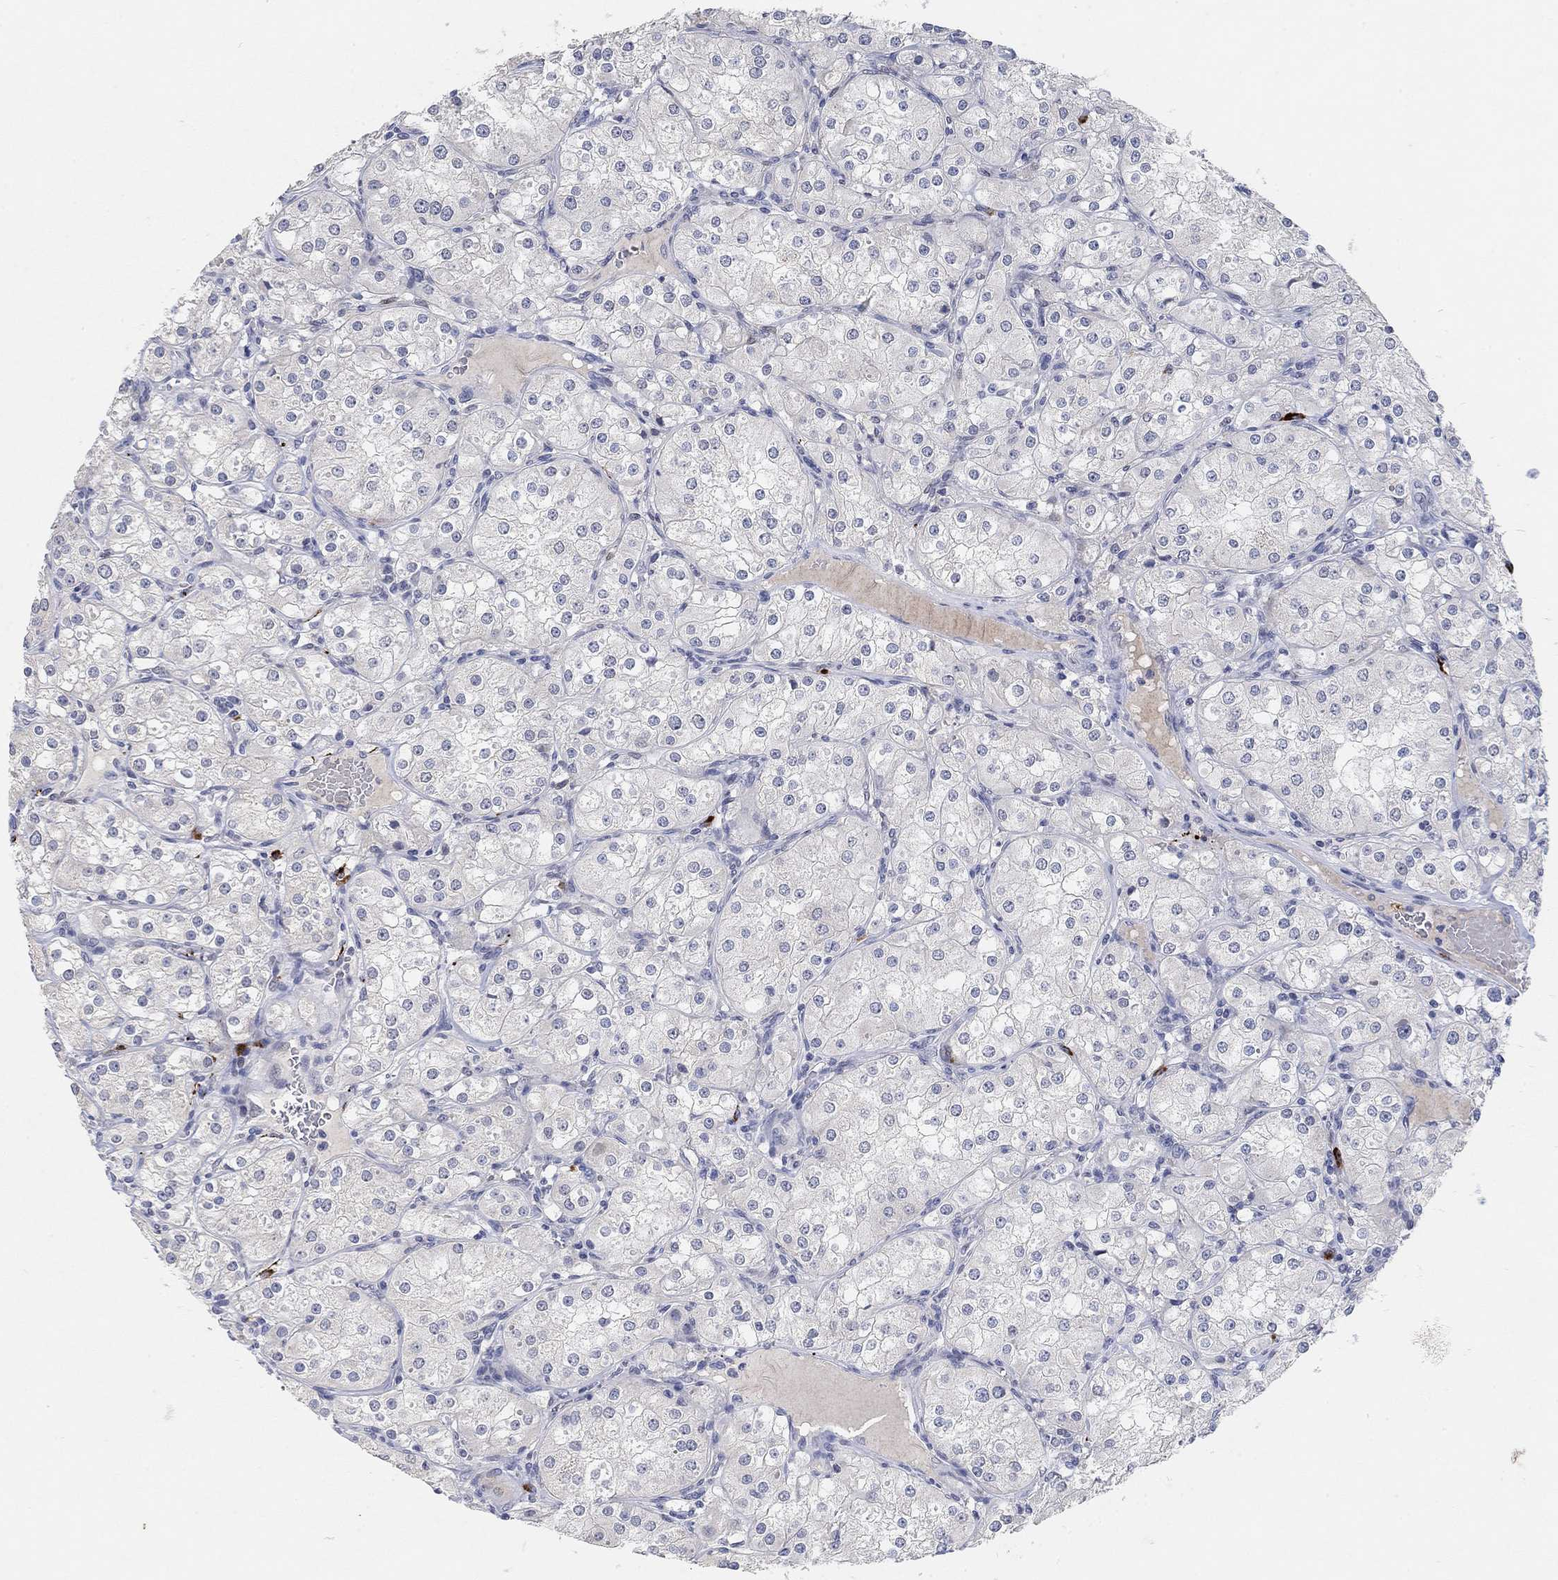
{"staining": {"intensity": "negative", "quantity": "none", "location": "none"}, "tissue": "renal cancer", "cell_type": "Tumor cells", "image_type": "cancer", "snomed": [{"axis": "morphology", "description": "Adenocarcinoma, NOS"}, {"axis": "topography", "description": "Kidney"}], "caption": "The immunohistochemistry (IHC) histopathology image has no significant expression in tumor cells of renal cancer (adenocarcinoma) tissue. (IHC, brightfield microscopy, high magnification).", "gene": "VAT1L", "patient": {"sex": "male", "age": 77}}